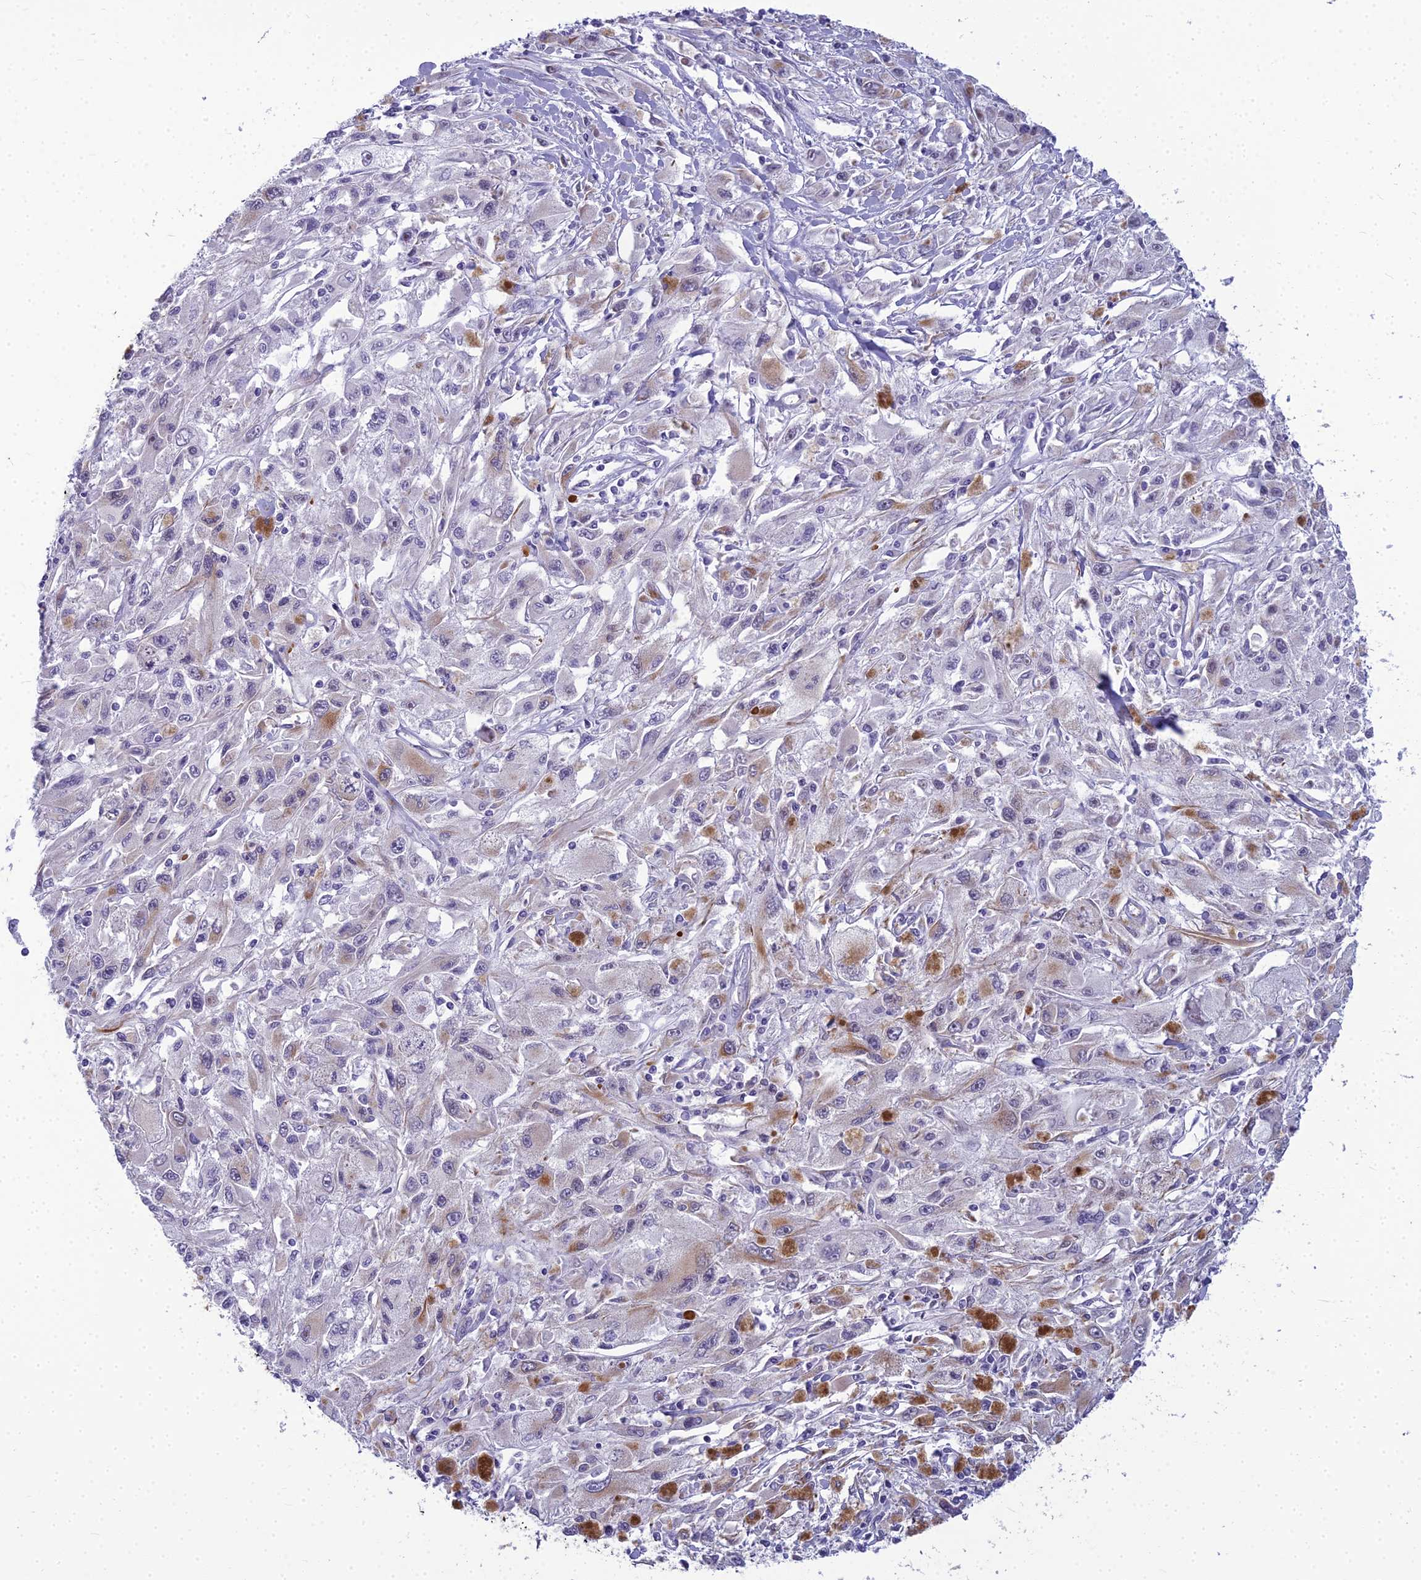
{"staining": {"intensity": "moderate", "quantity": "<25%", "location": "cytoplasmic/membranous"}, "tissue": "melanoma", "cell_type": "Tumor cells", "image_type": "cancer", "snomed": [{"axis": "morphology", "description": "Malignant melanoma, Metastatic site"}, {"axis": "topography", "description": "Skin"}], "caption": "This photomicrograph reveals immunohistochemistry staining of melanoma, with low moderate cytoplasmic/membranous expression in approximately <25% of tumor cells.", "gene": "RGL3", "patient": {"sex": "male", "age": 53}}